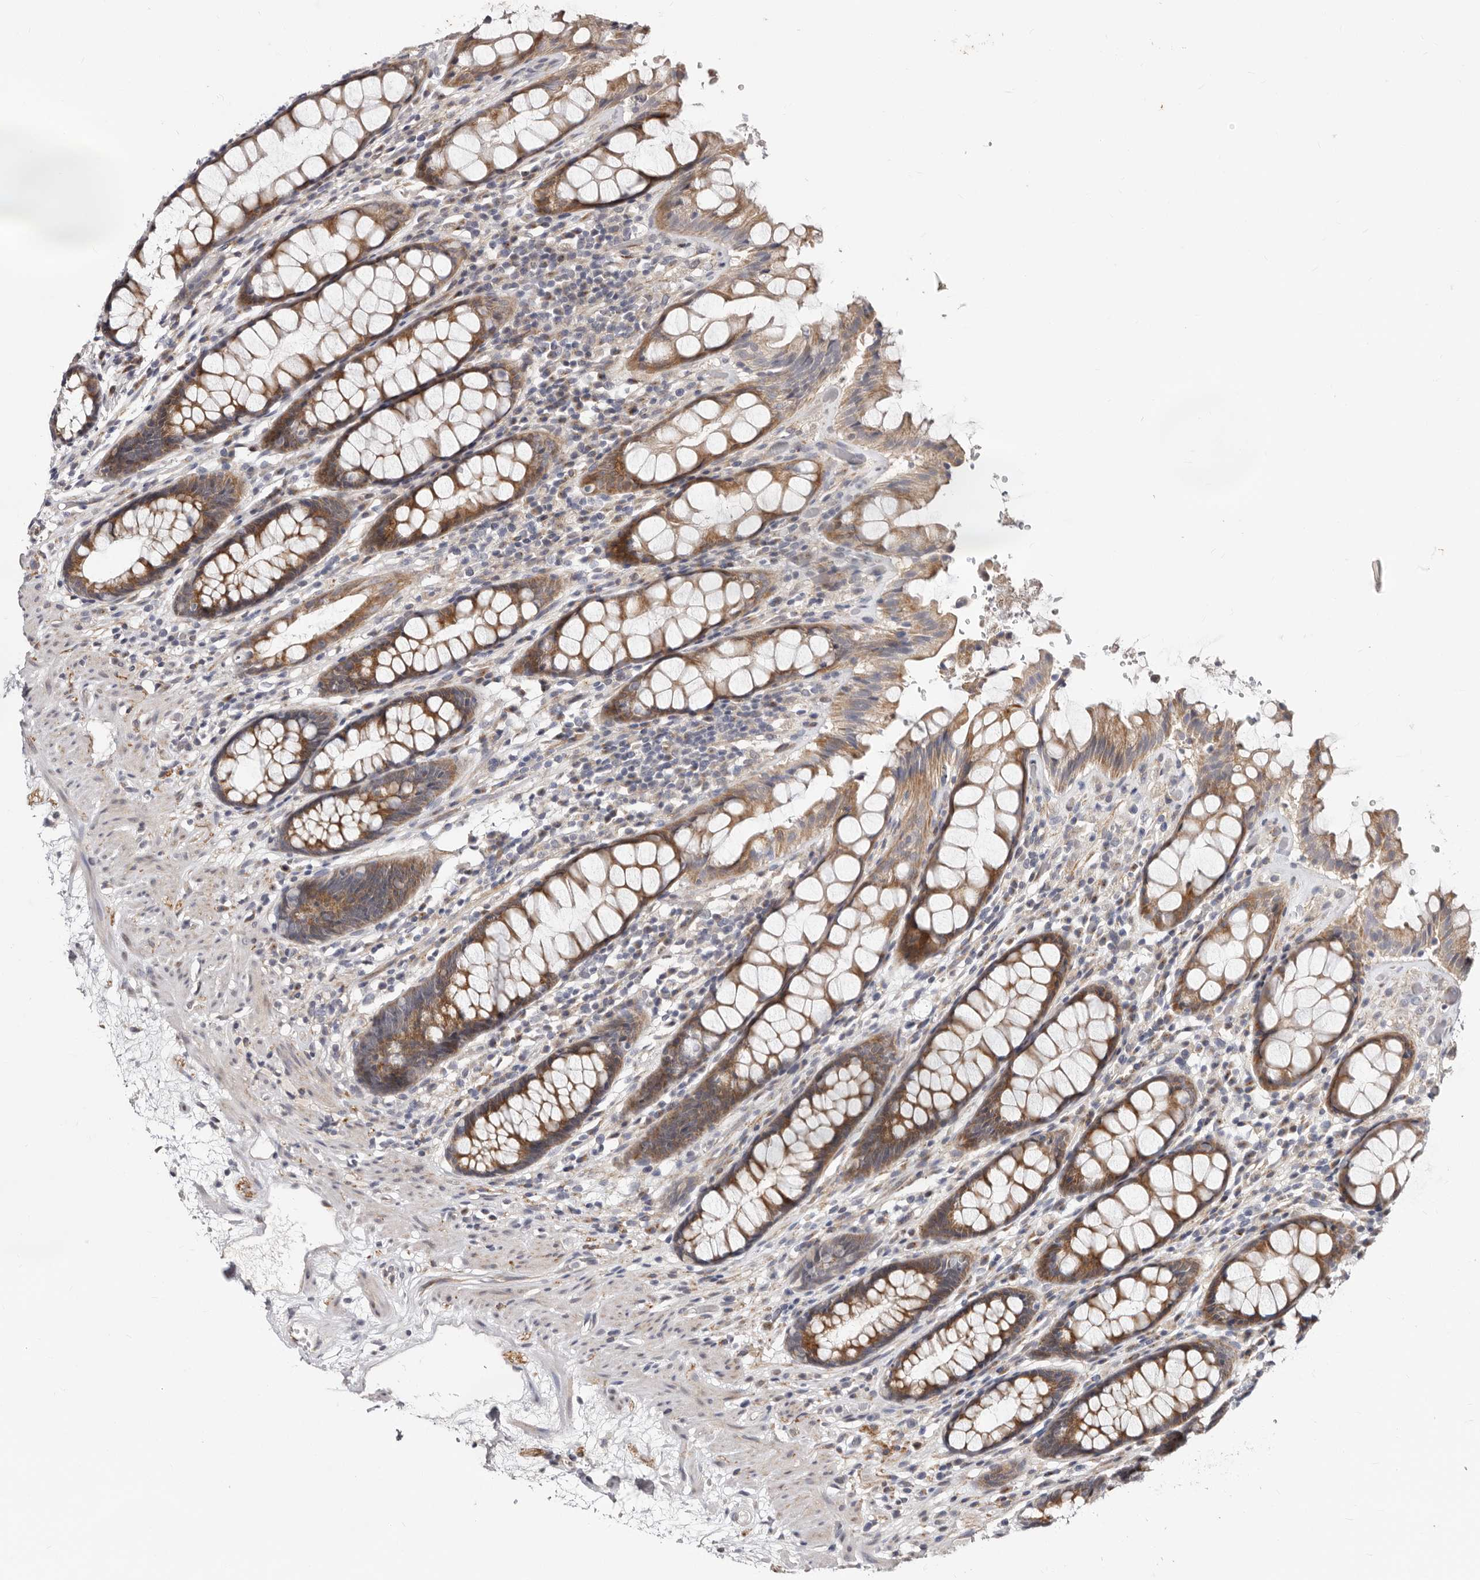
{"staining": {"intensity": "moderate", "quantity": ">75%", "location": "cytoplasmic/membranous"}, "tissue": "rectum", "cell_type": "Glandular cells", "image_type": "normal", "snomed": [{"axis": "morphology", "description": "Normal tissue, NOS"}, {"axis": "topography", "description": "Rectum"}], "caption": "This micrograph demonstrates IHC staining of benign human rectum, with medium moderate cytoplasmic/membranous positivity in about >75% of glandular cells.", "gene": "KLHL4", "patient": {"sex": "male", "age": 64}}